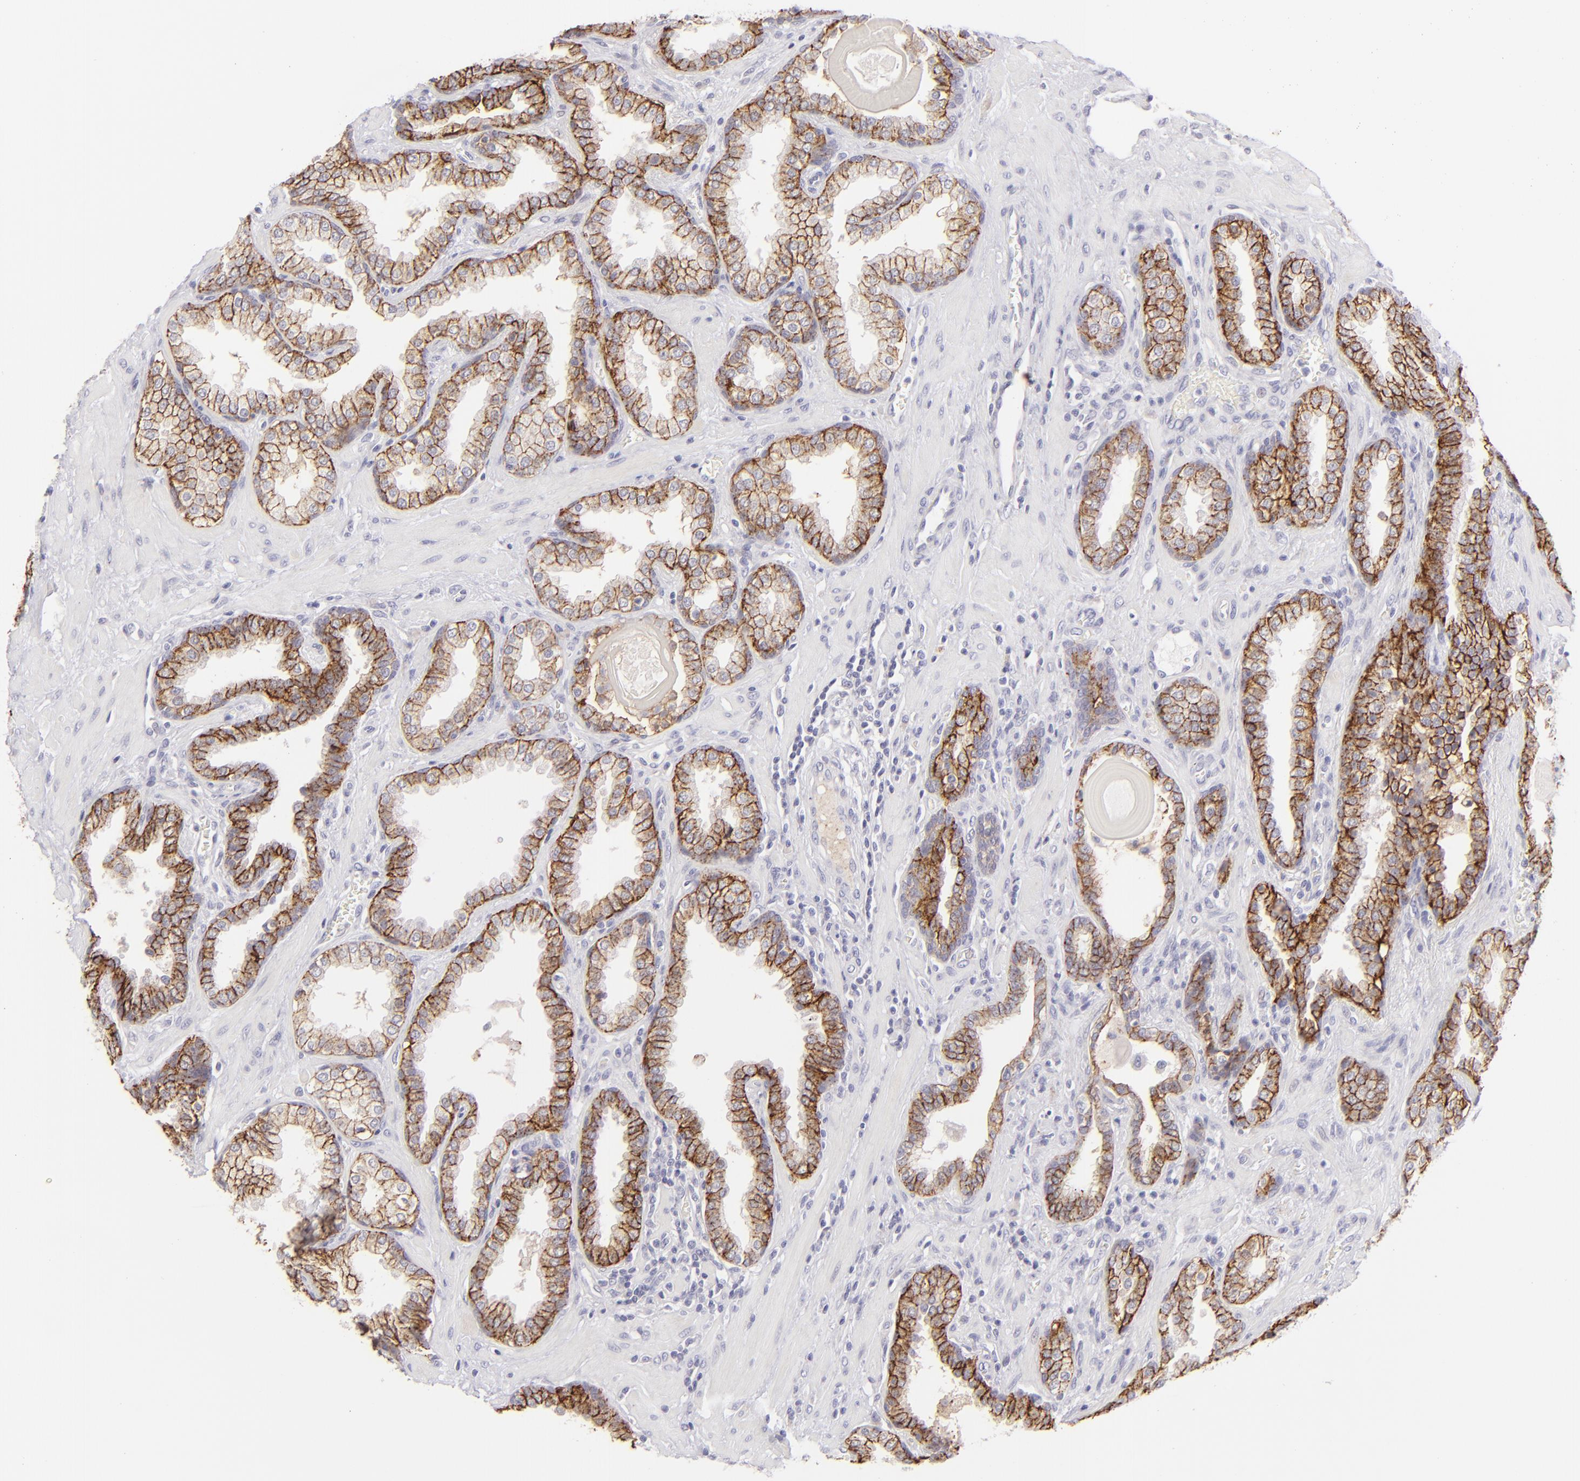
{"staining": {"intensity": "moderate", "quantity": ">75%", "location": "cytoplasmic/membranous"}, "tissue": "prostate", "cell_type": "Glandular cells", "image_type": "normal", "snomed": [{"axis": "morphology", "description": "Normal tissue, NOS"}, {"axis": "topography", "description": "Prostate"}], "caption": "The photomicrograph reveals a brown stain indicating the presence of a protein in the cytoplasmic/membranous of glandular cells in prostate. (Stains: DAB (3,3'-diaminobenzidine) in brown, nuclei in blue, Microscopy: brightfield microscopy at high magnification).", "gene": "CLDN4", "patient": {"sex": "male", "age": 51}}